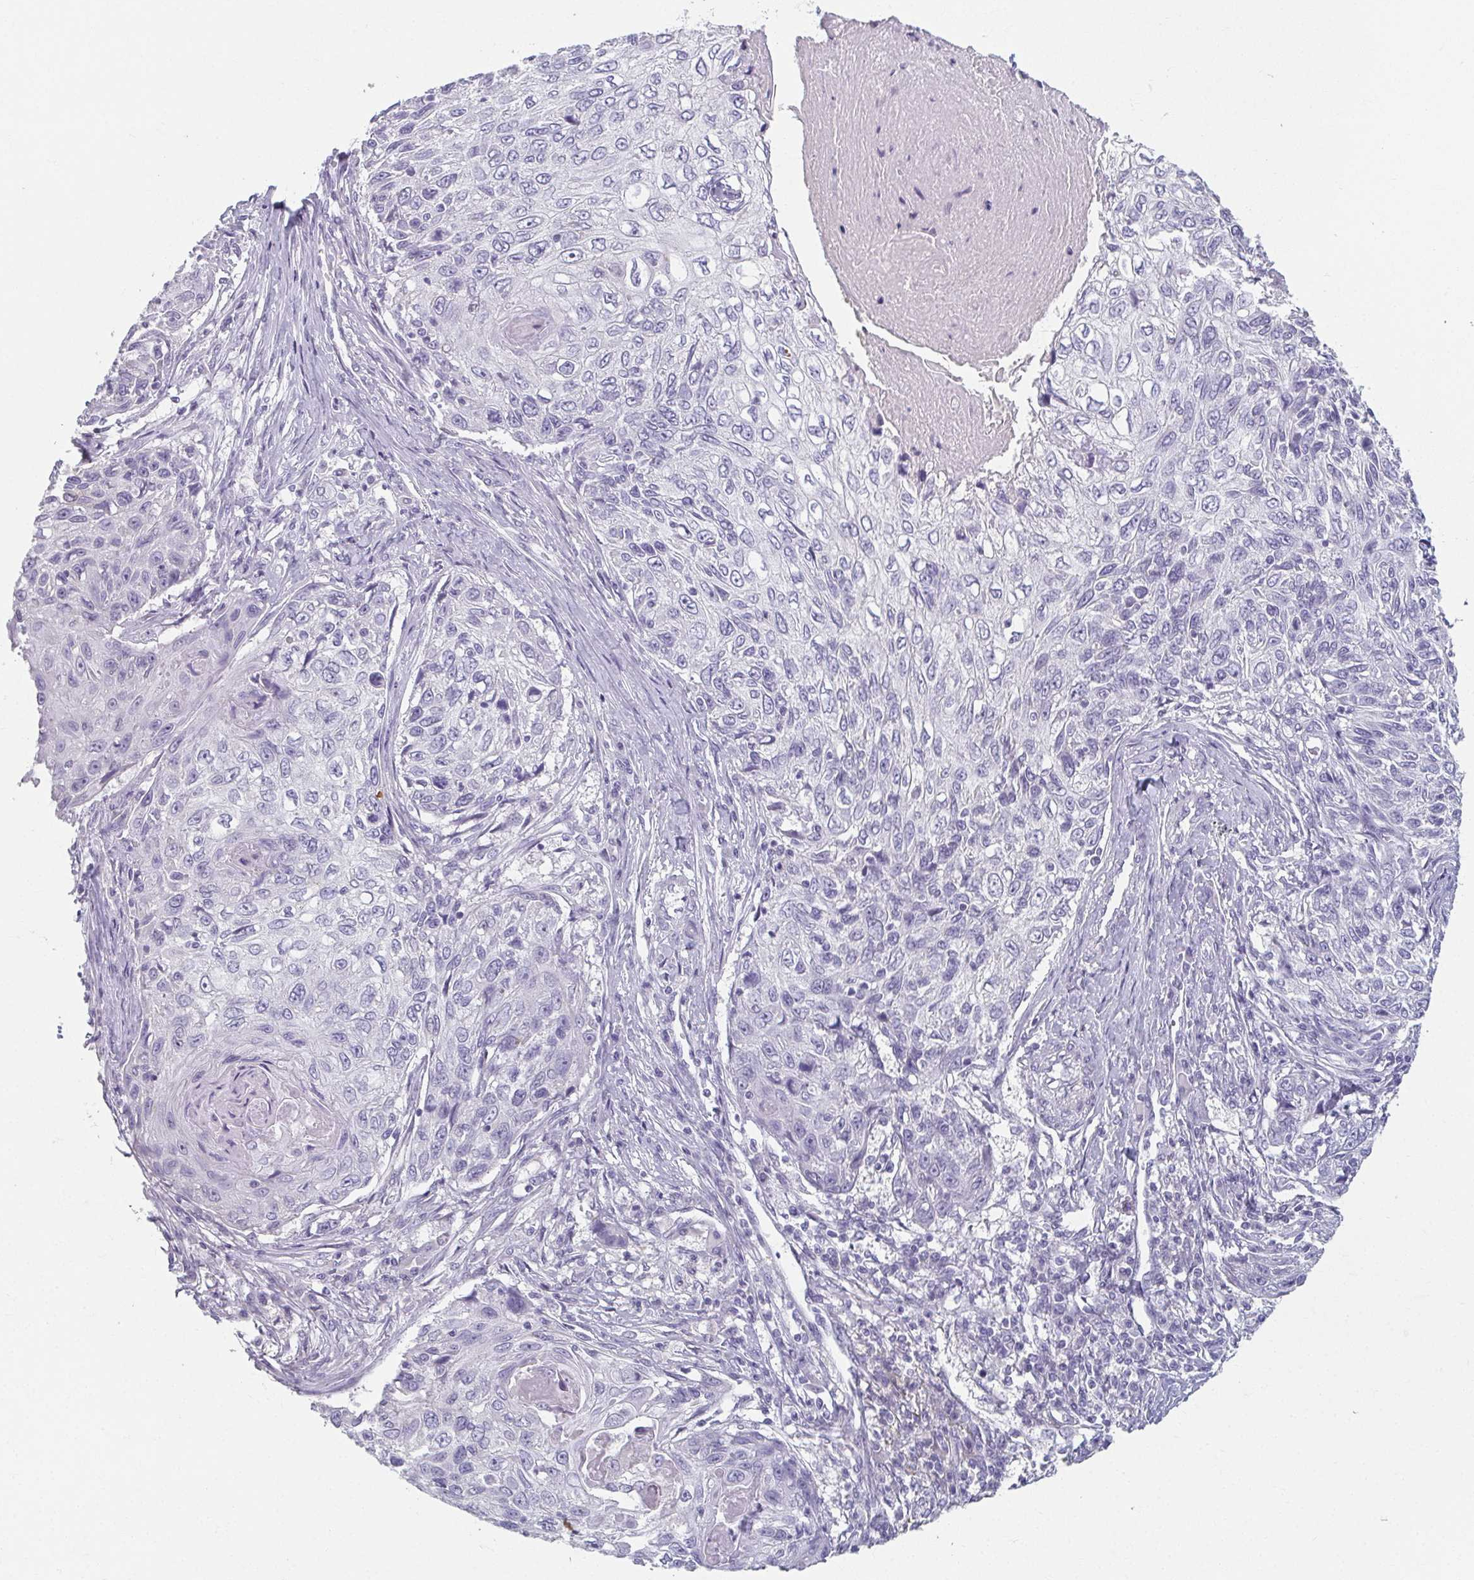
{"staining": {"intensity": "negative", "quantity": "none", "location": "none"}, "tissue": "skin cancer", "cell_type": "Tumor cells", "image_type": "cancer", "snomed": [{"axis": "morphology", "description": "Squamous cell carcinoma, NOS"}, {"axis": "topography", "description": "Skin"}], "caption": "Tumor cells are negative for protein expression in human skin cancer (squamous cell carcinoma).", "gene": "CAMKV", "patient": {"sex": "male", "age": 92}}